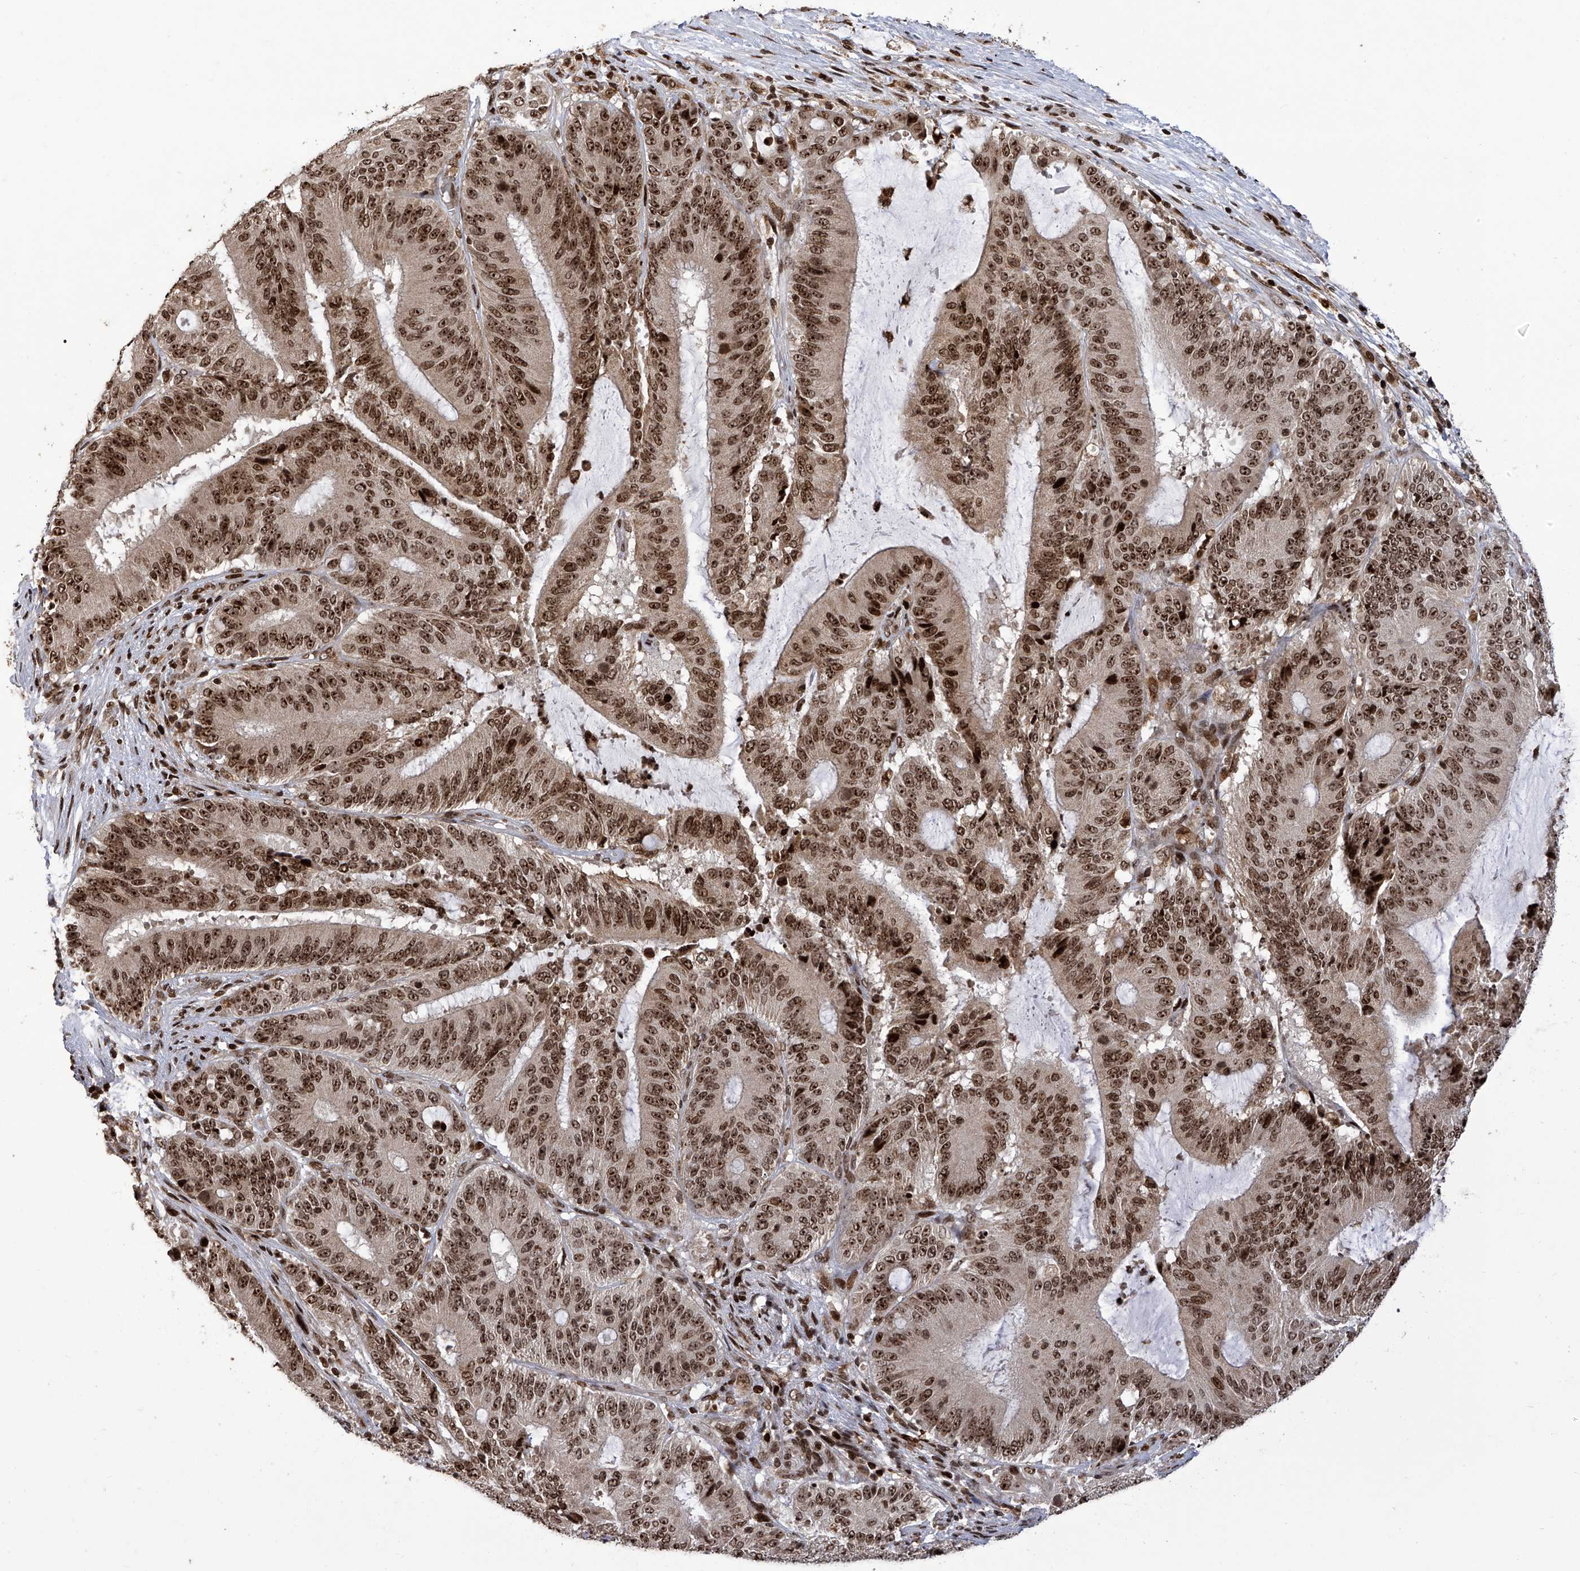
{"staining": {"intensity": "strong", "quantity": ">75%", "location": "nuclear"}, "tissue": "liver cancer", "cell_type": "Tumor cells", "image_type": "cancer", "snomed": [{"axis": "morphology", "description": "Normal tissue, NOS"}, {"axis": "morphology", "description": "Cholangiocarcinoma"}, {"axis": "topography", "description": "Liver"}, {"axis": "topography", "description": "Peripheral nerve tissue"}], "caption": "Liver cancer stained with a protein marker shows strong staining in tumor cells.", "gene": "PAK1IP1", "patient": {"sex": "female", "age": 73}}